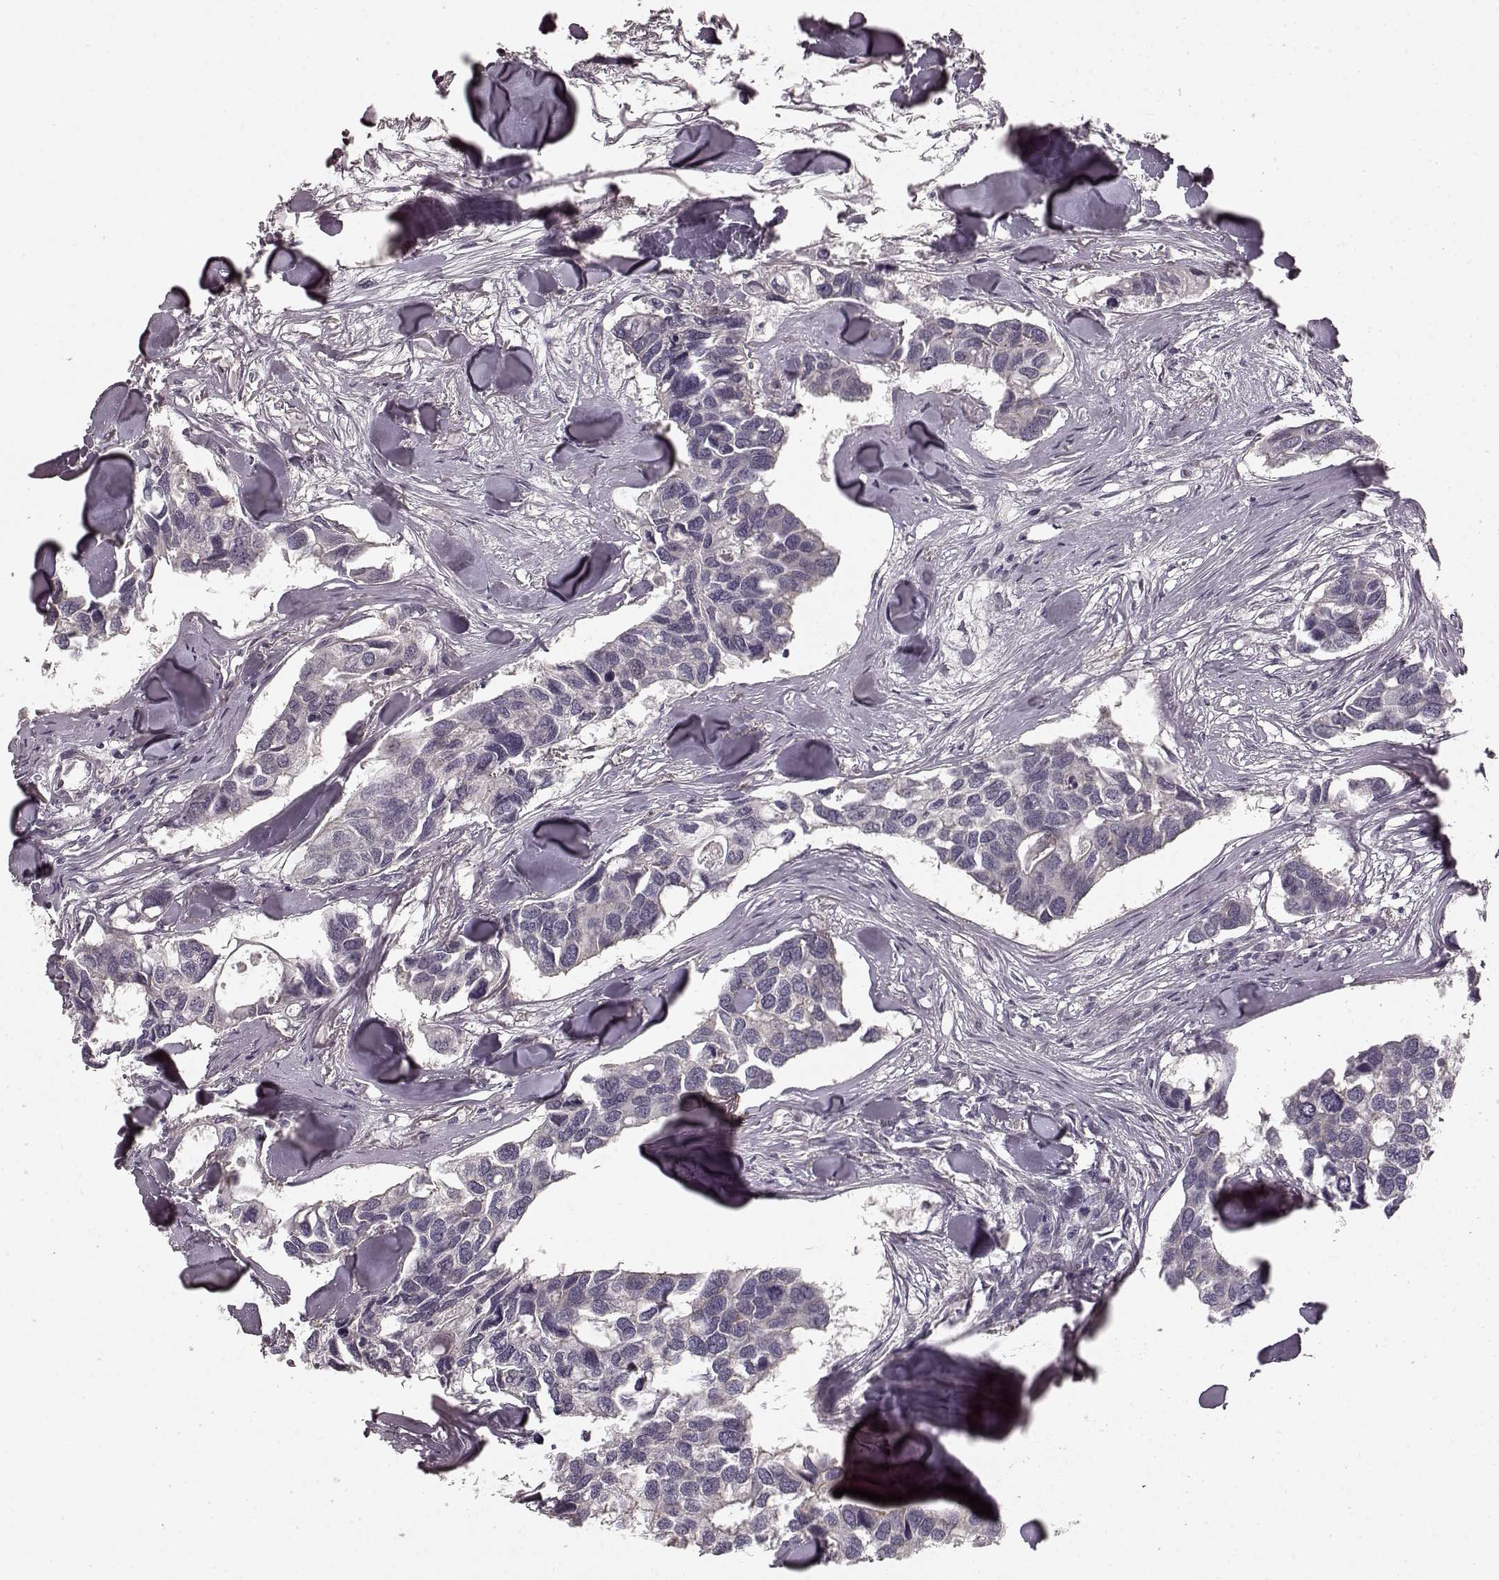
{"staining": {"intensity": "negative", "quantity": "none", "location": "none"}, "tissue": "breast cancer", "cell_type": "Tumor cells", "image_type": "cancer", "snomed": [{"axis": "morphology", "description": "Duct carcinoma"}, {"axis": "topography", "description": "Breast"}], "caption": "Breast cancer (intraductal carcinoma) was stained to show a protein in brown. There is no significant expression in tumor cells.", "gene": "PRKCE", "patient": {"sex": "female", "age": 83}}